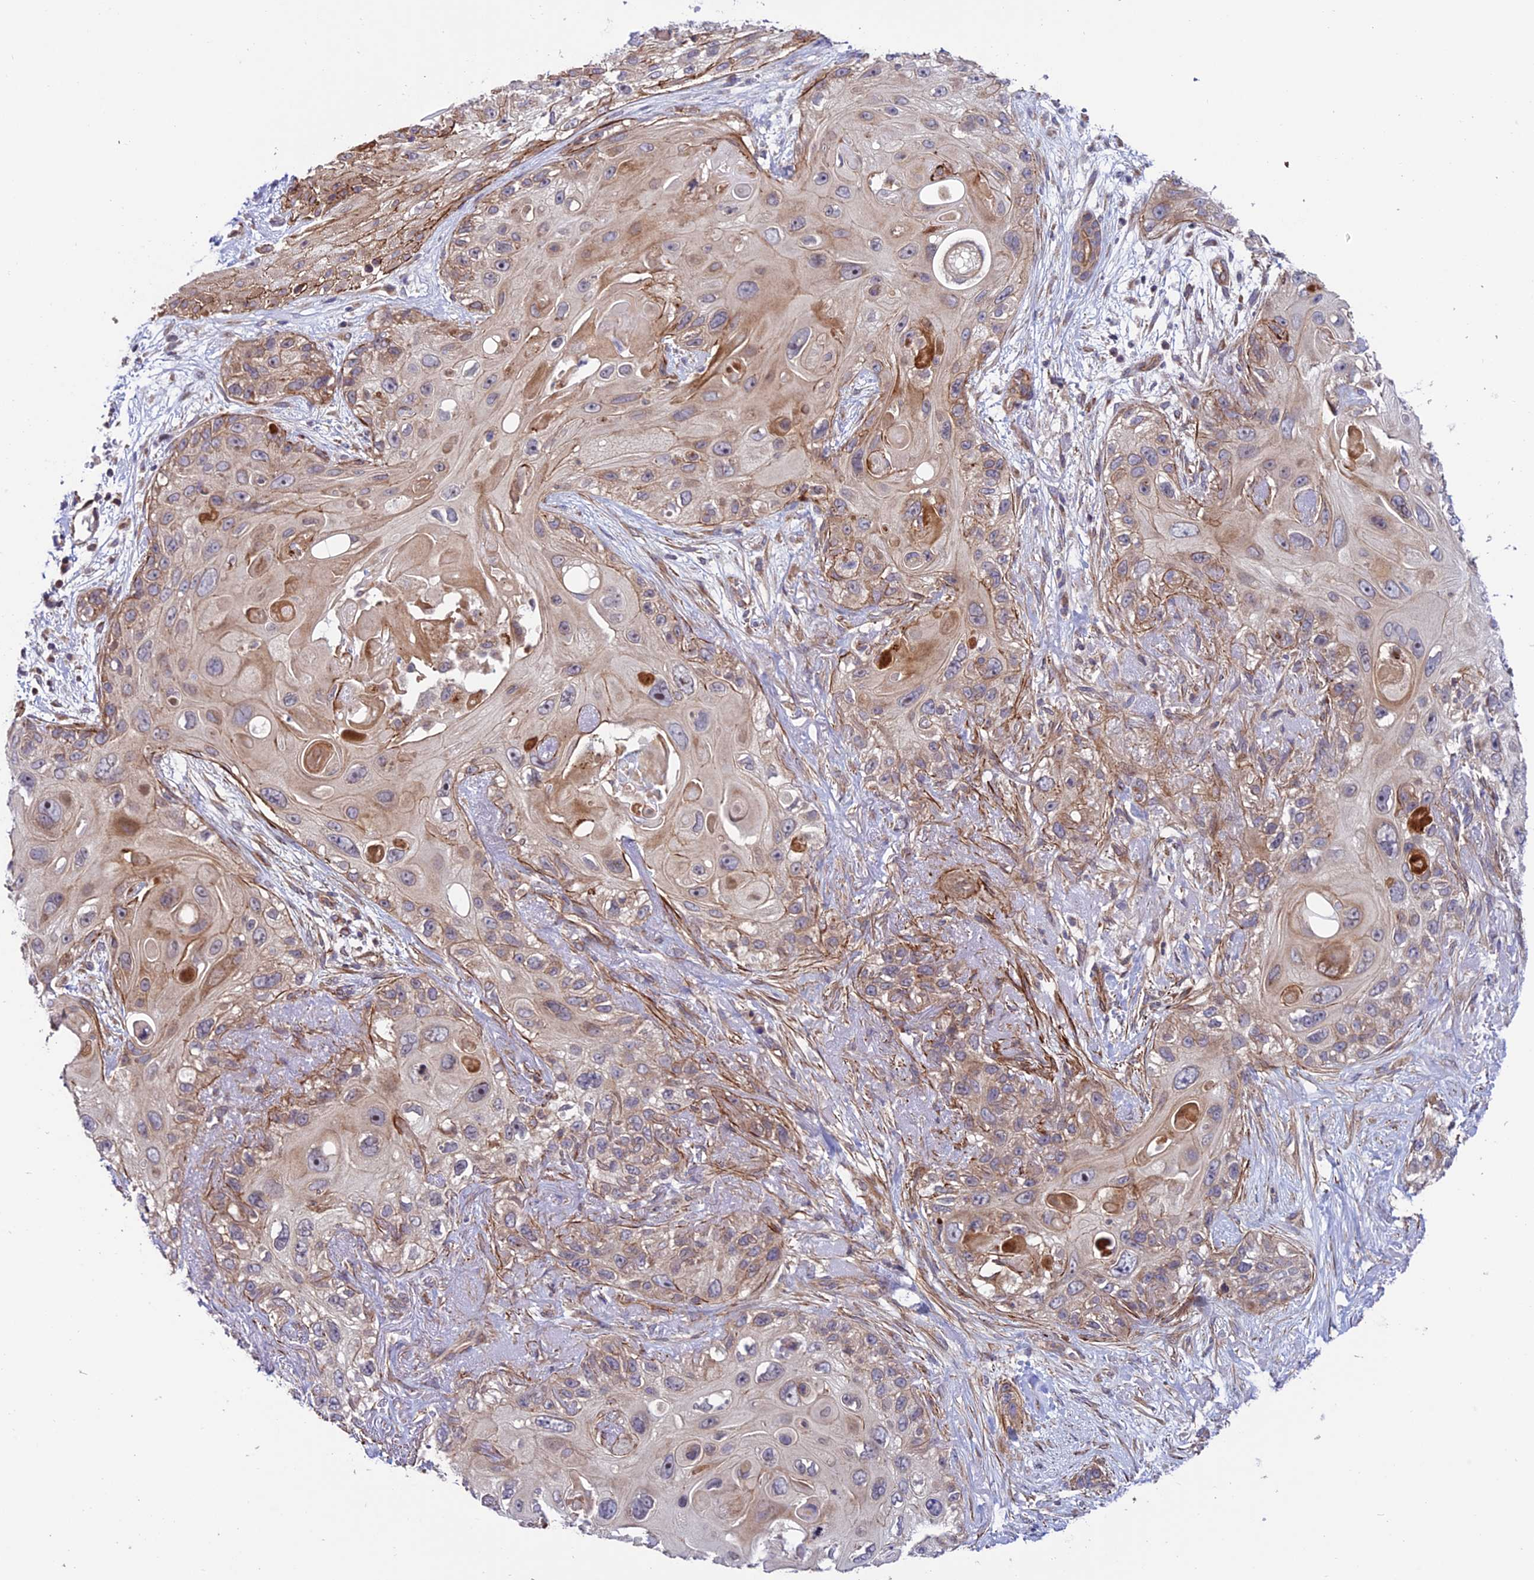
{"staining": {"intensity": "weak", "quantity": "<25%", "location": "cytoplasmic/membranous"}, "tissue": "skin cancer", "cell_type": "Tumor cells", "image_type": "cancer", "snomed": [{"axis": "morphology", "description": "Normal tissue, NOS"}, {"axis": "morphology", "description": "Squamous cell carcinoma, NOS"}, {"axis": "topography", "description": "Skin"}], "caption": "Micrograph shows no protein expression in tumor cells of skin cancer tissue.", "gene": "TNIP3", "patient": {"sex": "male", "age": 72}}